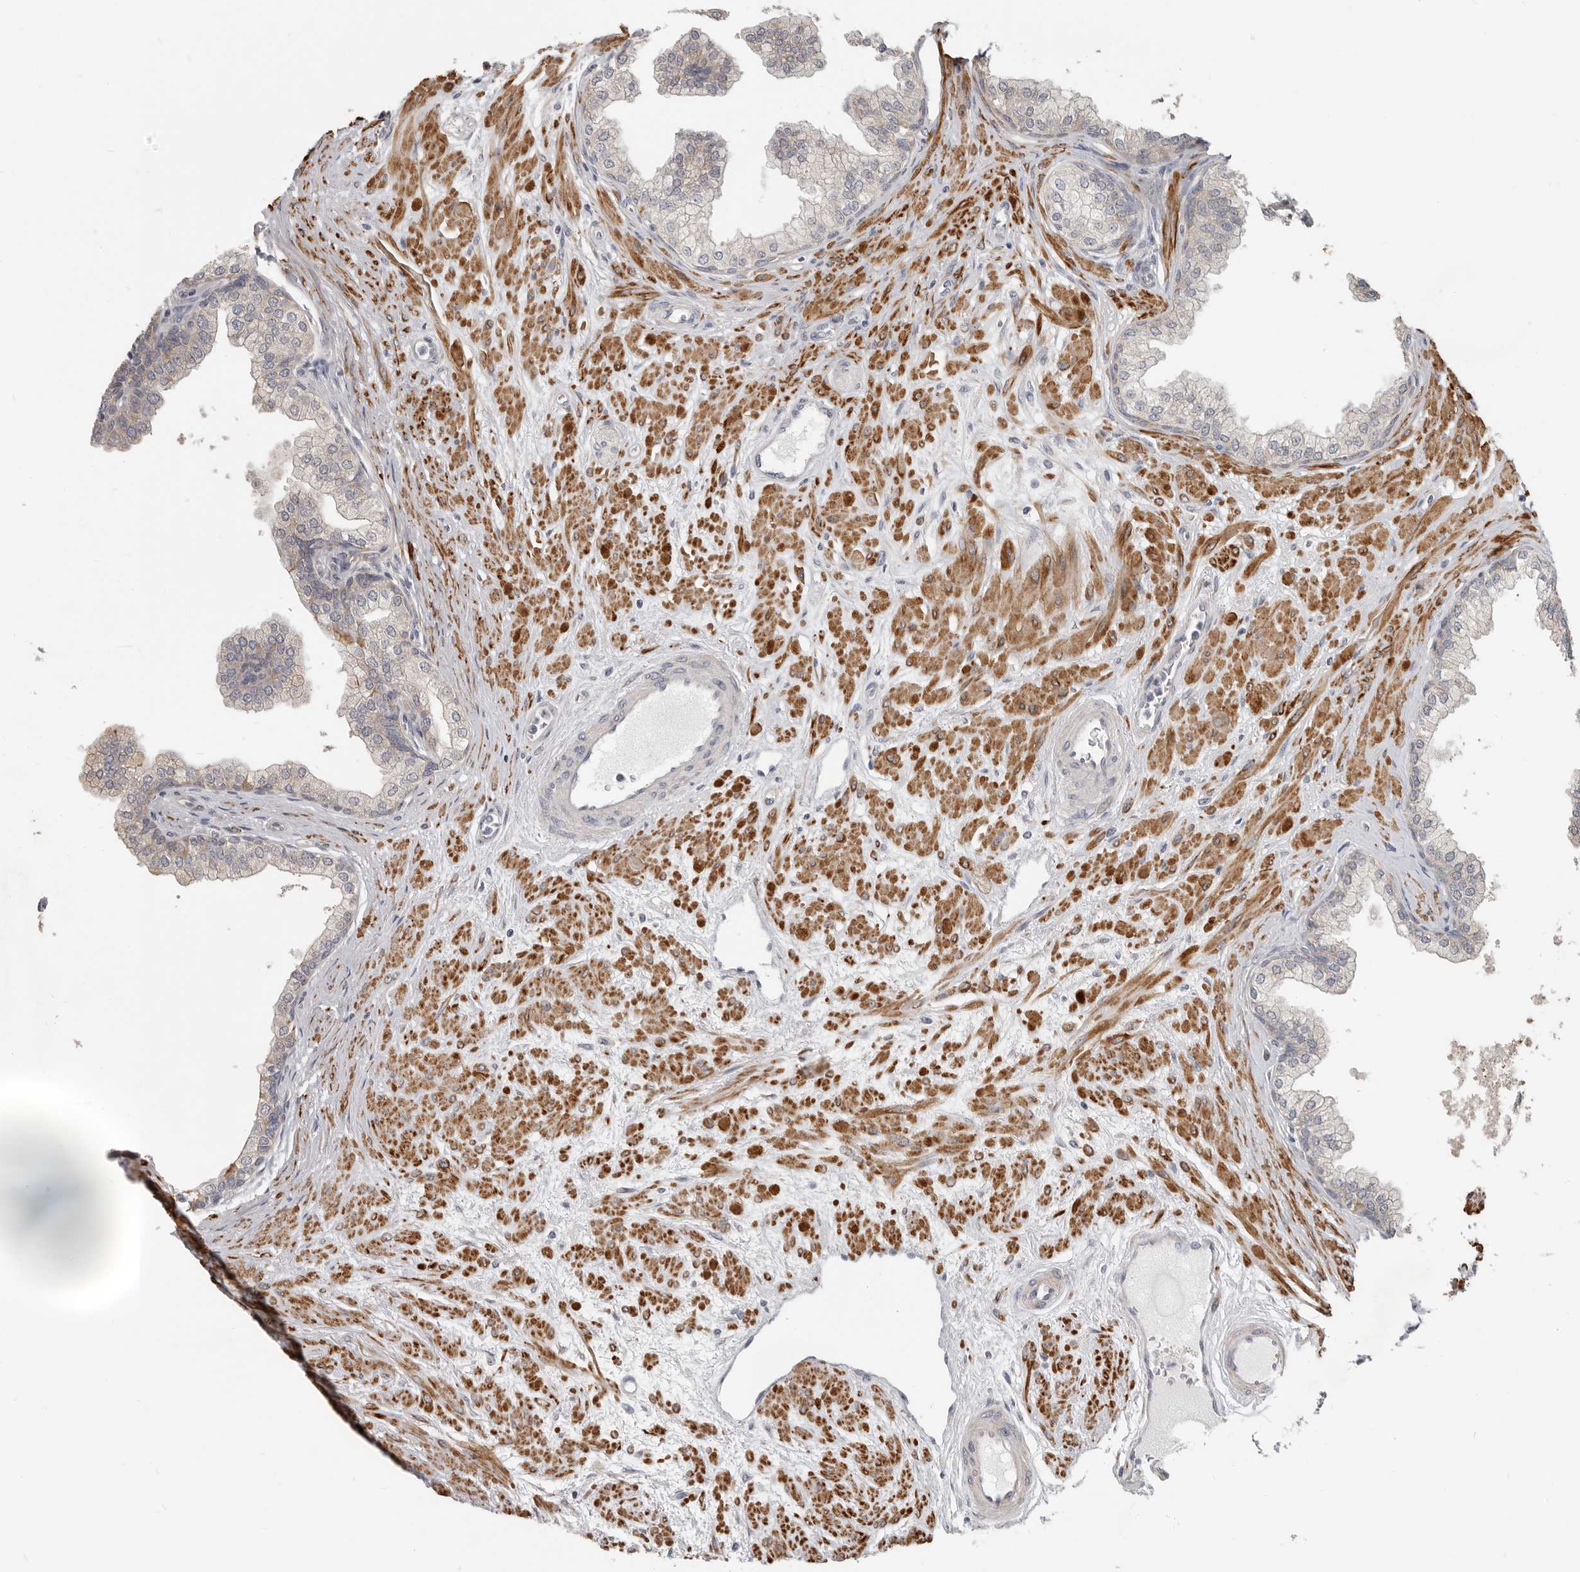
{"staining": {"intensity": "weak", "quantity": "<25%", "location": "cytoplasmic/membranous"}, "tissue": "prostate", "cell_type": "Glandular cells", "image_type": "normal", "snomed": [{"axis": "morphology", "description": "Normal tissue, NOS"}, {"axis": "morphology", "description": "Urothelial carcinoma, Low grade"}, {"axis": "topography", "description": "Urinary bladder"}, {"axis": "topography", "description": "Prostate"}], "caption": "Immunohistochemistry (IHC) of normal prostate demonstrates no expression in glandular cells. (DAB (3,3'-diaminobenzidine) IHC, high magnification).", "gene": "UNK", "patient": {"sex": "male", "age": 60}}